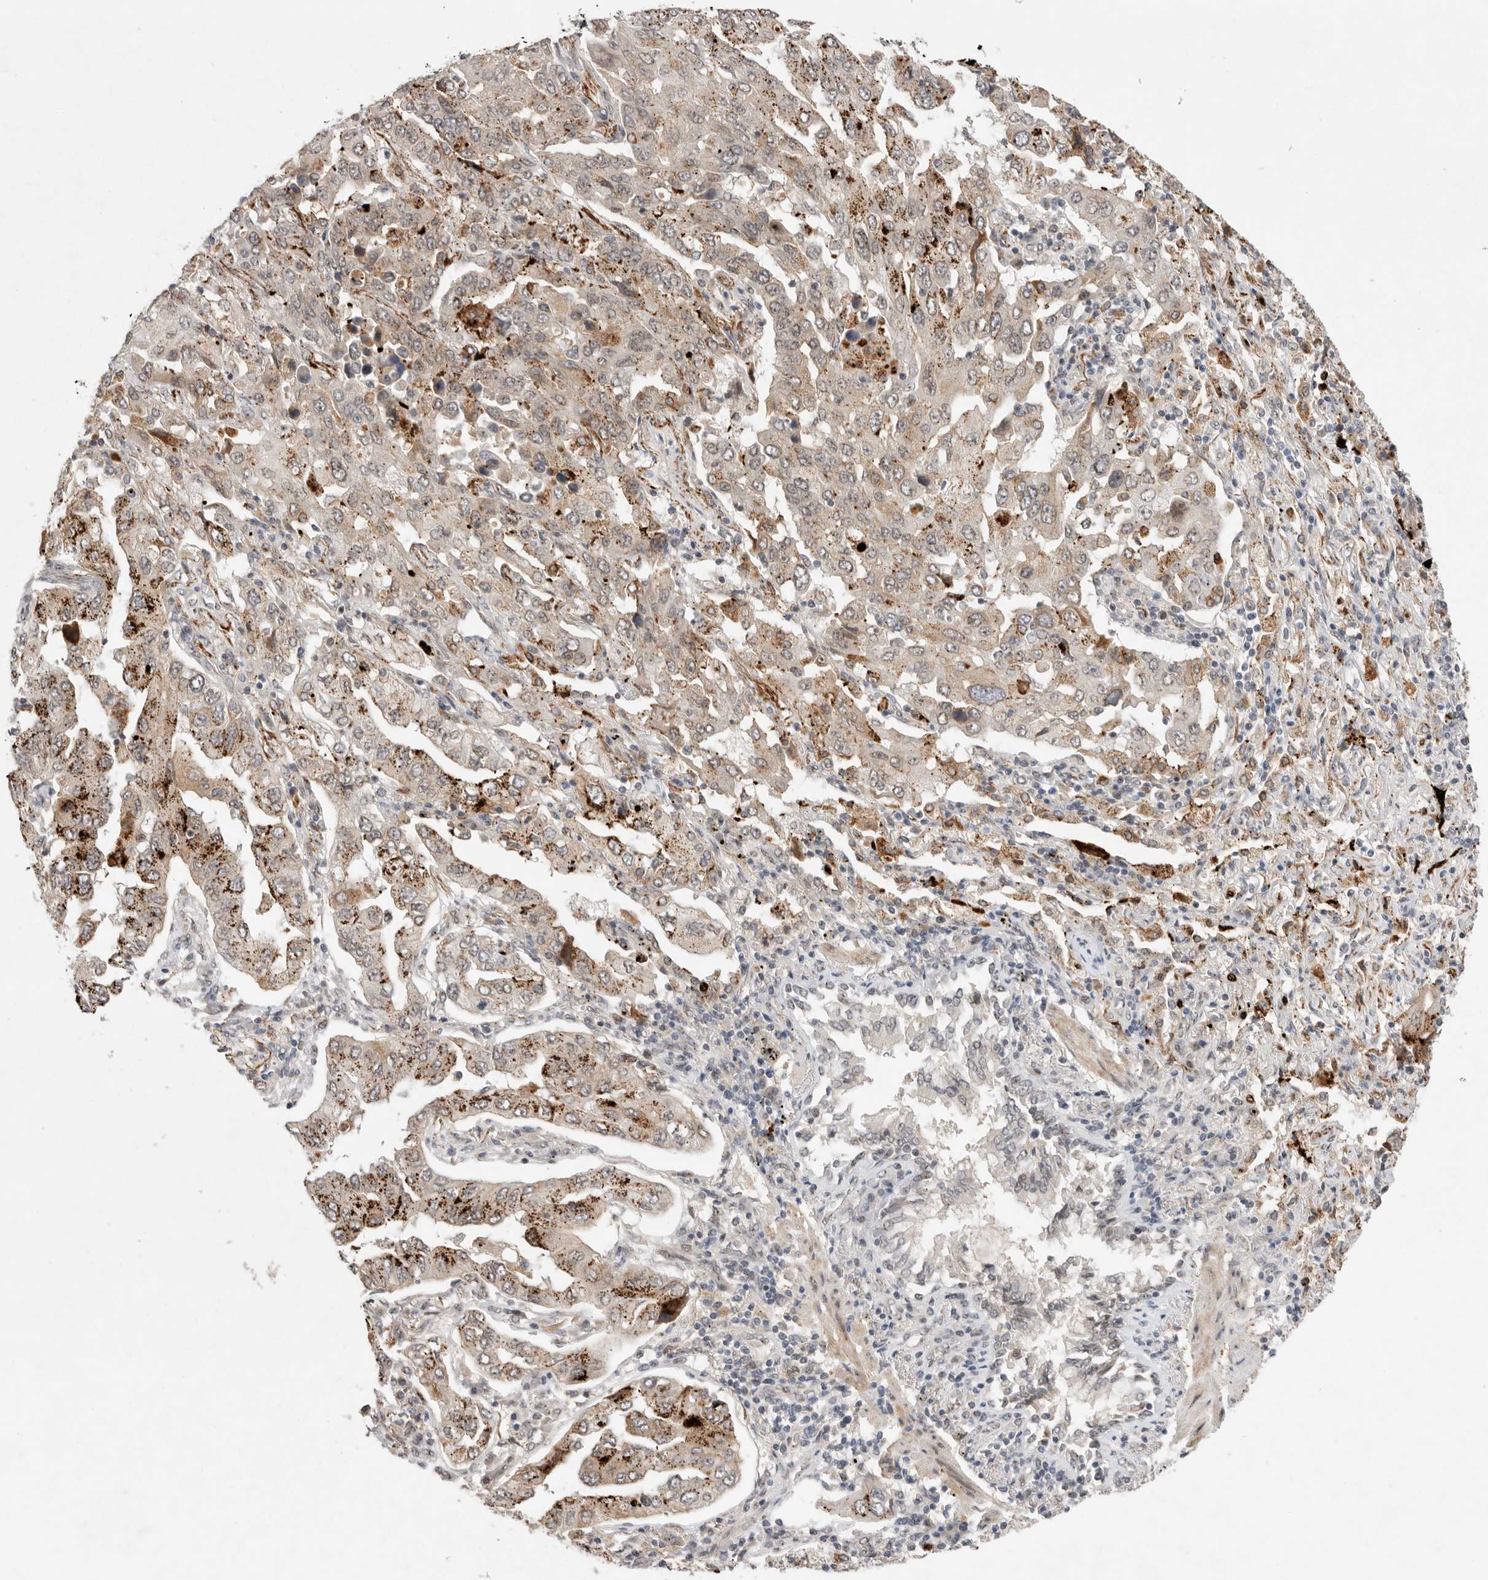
{"staining": {"intensity": "moderate", "quantity": "25%-75%", "location": "cytoplasmic/membranous"}, "tissue": "lung cancer", "cell_type": "Tumor cells", "image_type": "cancer", "snomed": [{"axis": "morphology", "description": "Adenocarcinoma, NOS"}, {"axis": "topography", "description": "Lung"}], "caption": "Immunohistochemical staining of lung cancer (adenocarcinoma) shows medium levels of moderate cytoplasmic/membranous staining in about 25%-75% of tumor cells.", "gene": "LEMD3", "patient": {"sex": "female", "age": 65}}